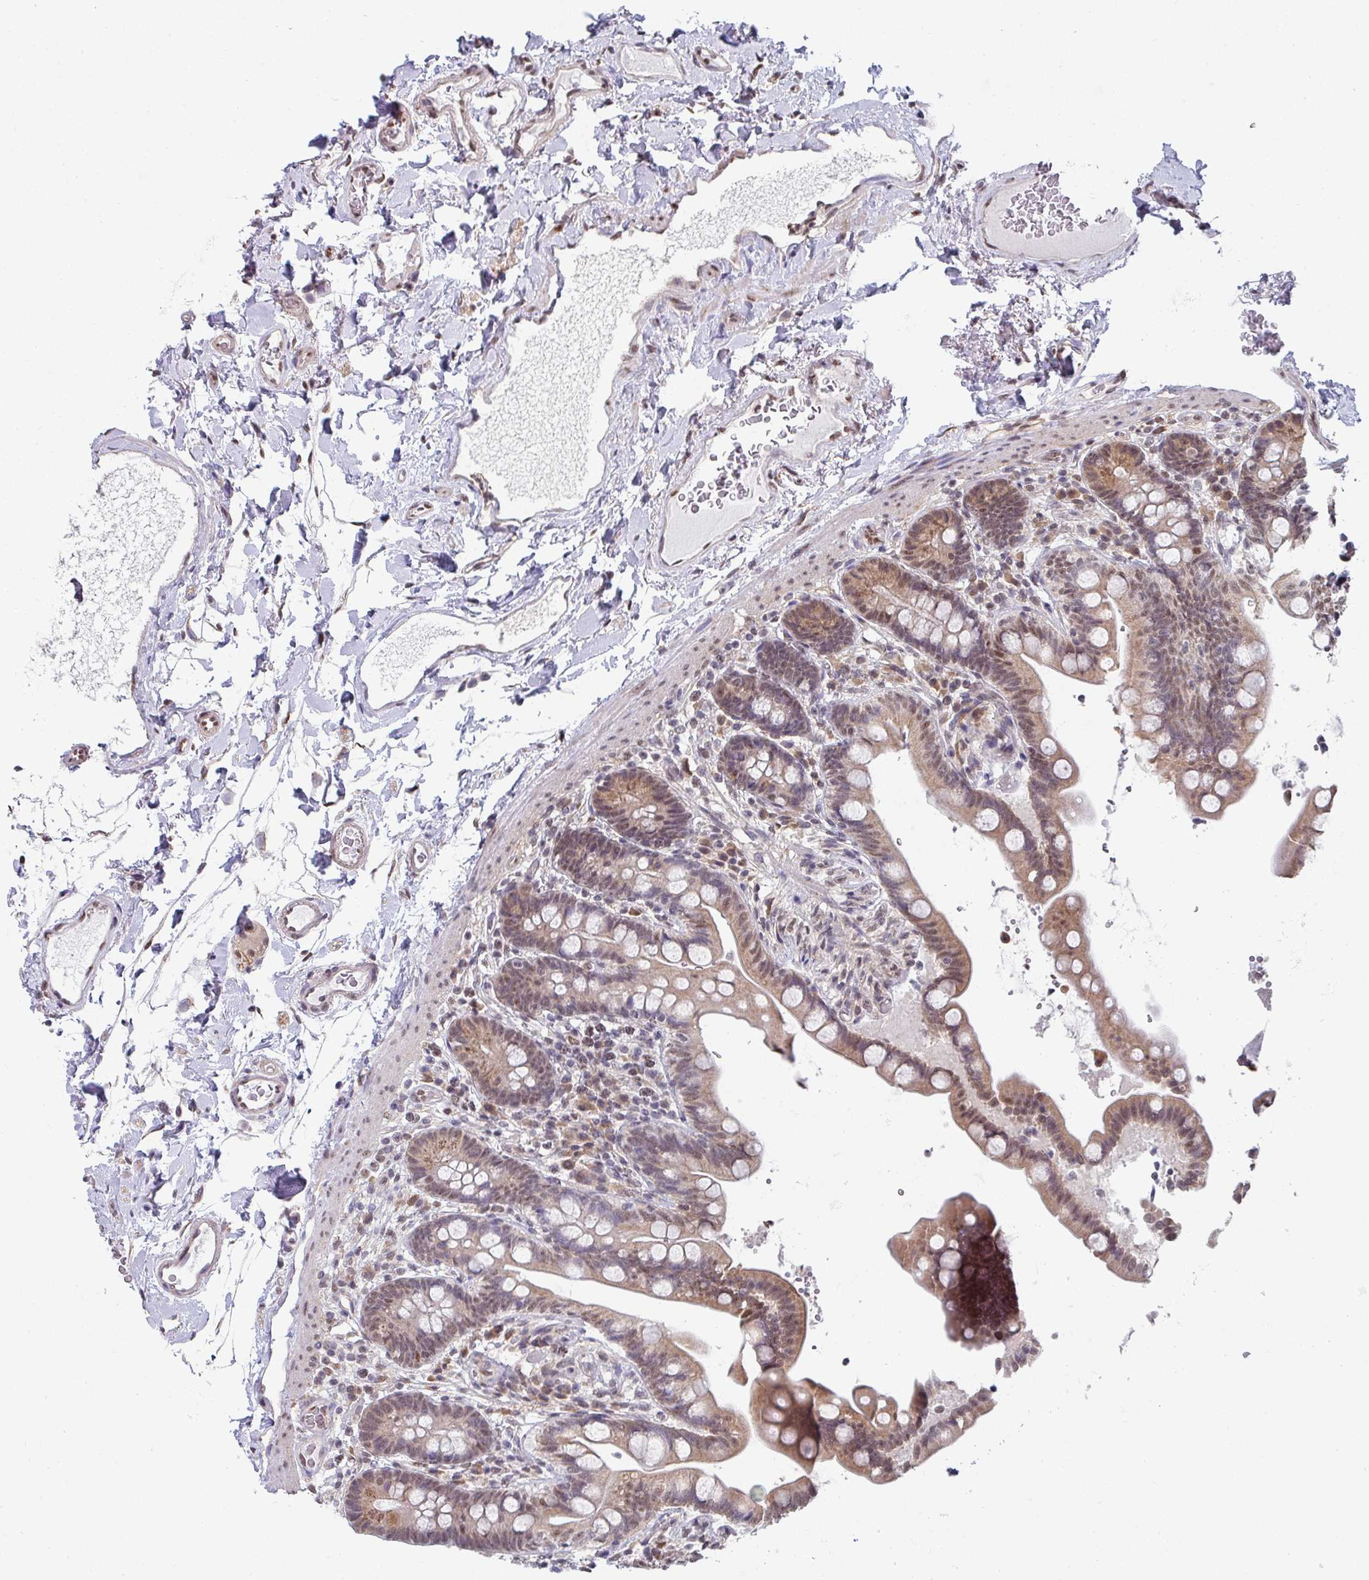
{"staining": {"intensity": "moderate", "quantity": ">75%", "location": "nuclear"}, "tissue": "colon", "cell_type": "Endothelial cells", "image_type": "normal", "snomed": [{"axis": "morphology", "description": "Normal tissue, NOS"}, {"axis": "topography", "description": "Smooth muscle"}, {"axis": "topography", "description": "Colon"}], "caption": "An image of colon stained for a protein demonstrates moderate nuclear brown staining in endothelial cells. The protein of interest is shown in brown color, while the nuclei are stained blue.", "gene": "TMED5", "patient": {"sex": "male", "age": 73}}